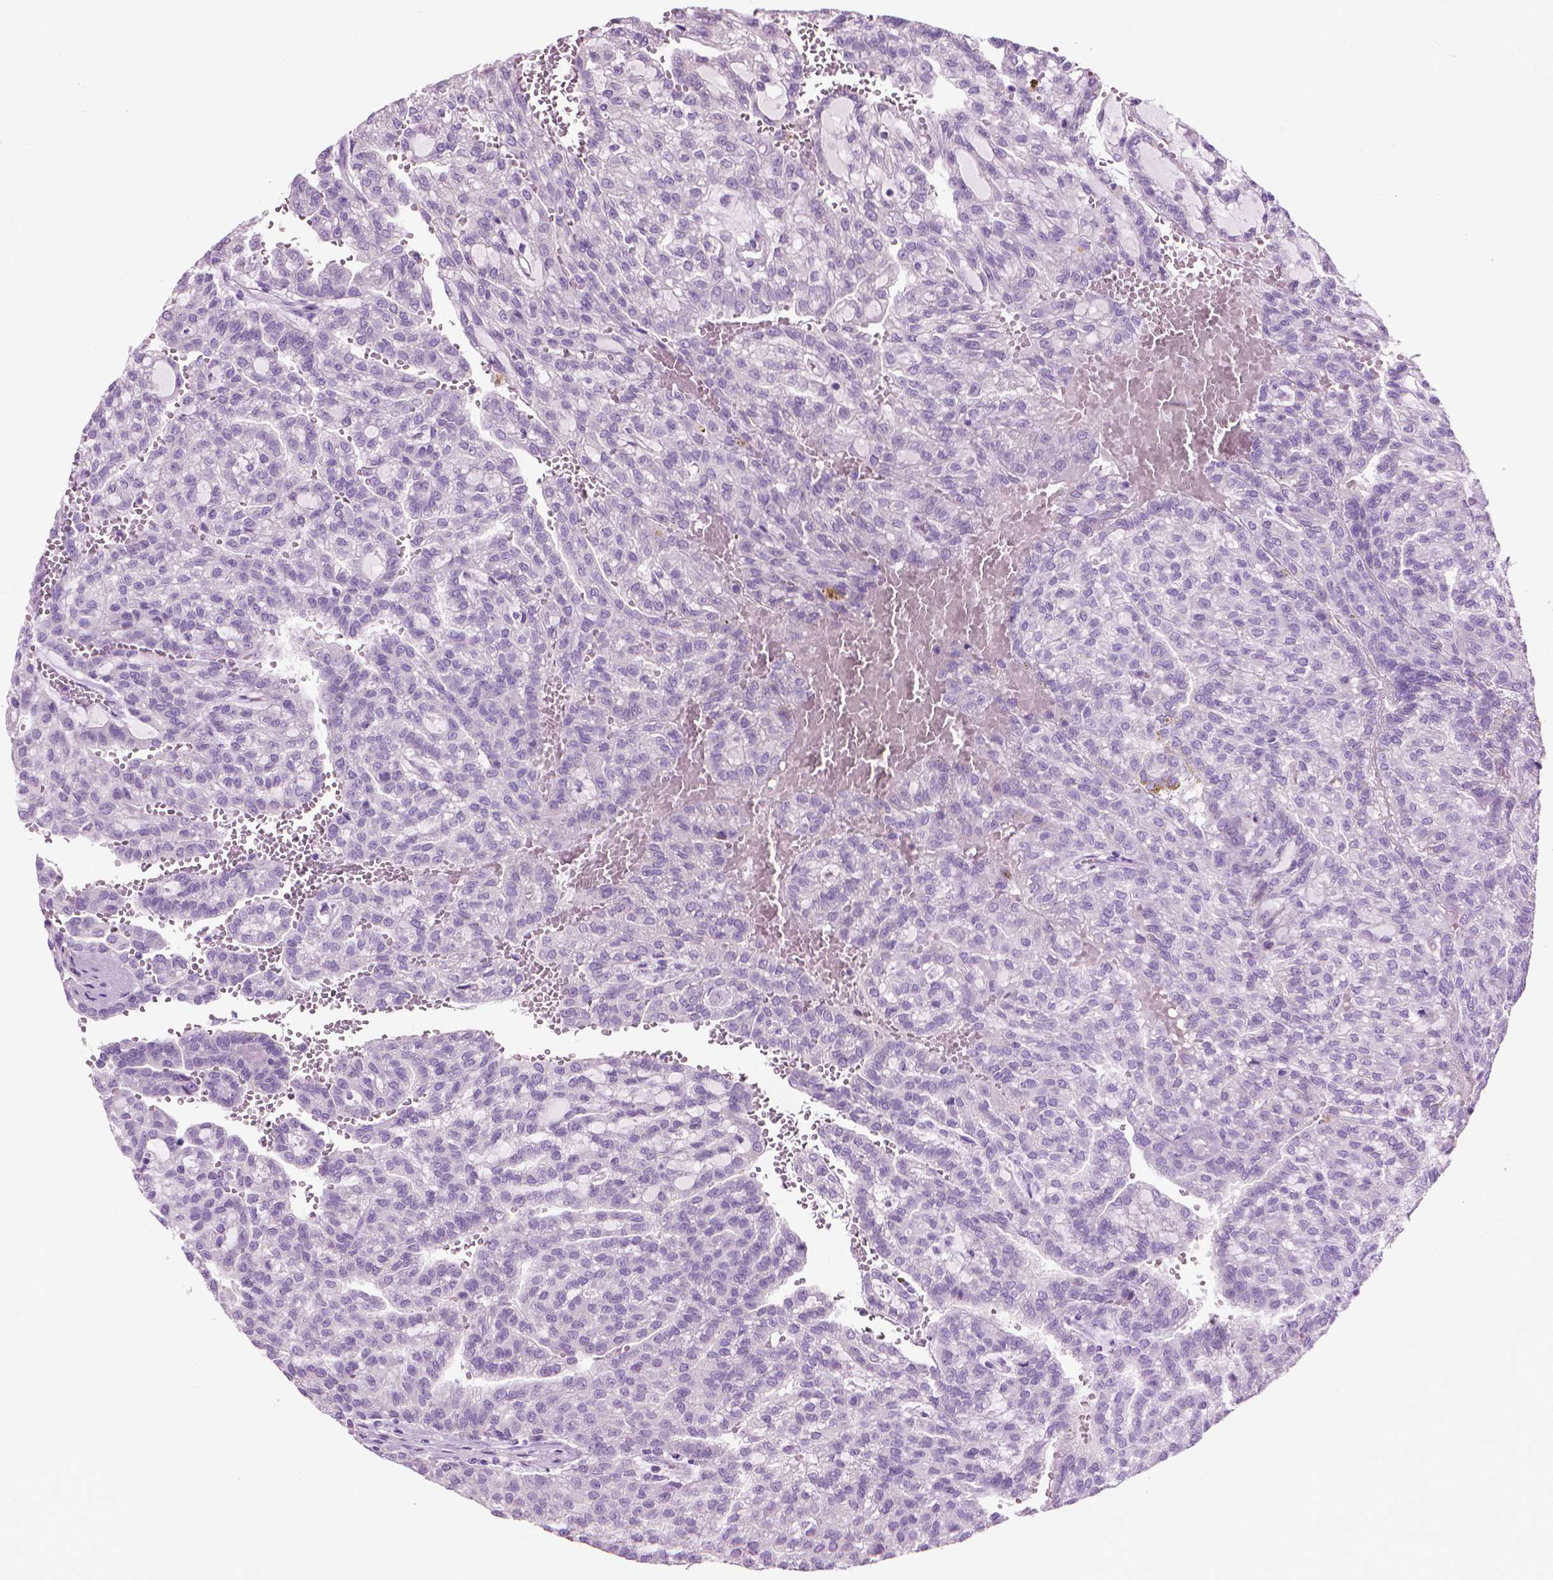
{"staining": {"intensity": "negative", "quantity": "none", "location": "none"}, "tissue": "renal cancer", "cell_type": "Tumor cells", "image_type": "cancer", "snomed": [{"axis": "morphology", "description": "Adenocarcinoma, NOS"}, {"axis": "topography", "description": "Kidney"}], "caption": "The histopathology image demonstrates no significant expression in tumor cells of renal cancer (adenocarcinoma).", "gene": "KRT73", "patient": {"sex": "male", "age": 63}}